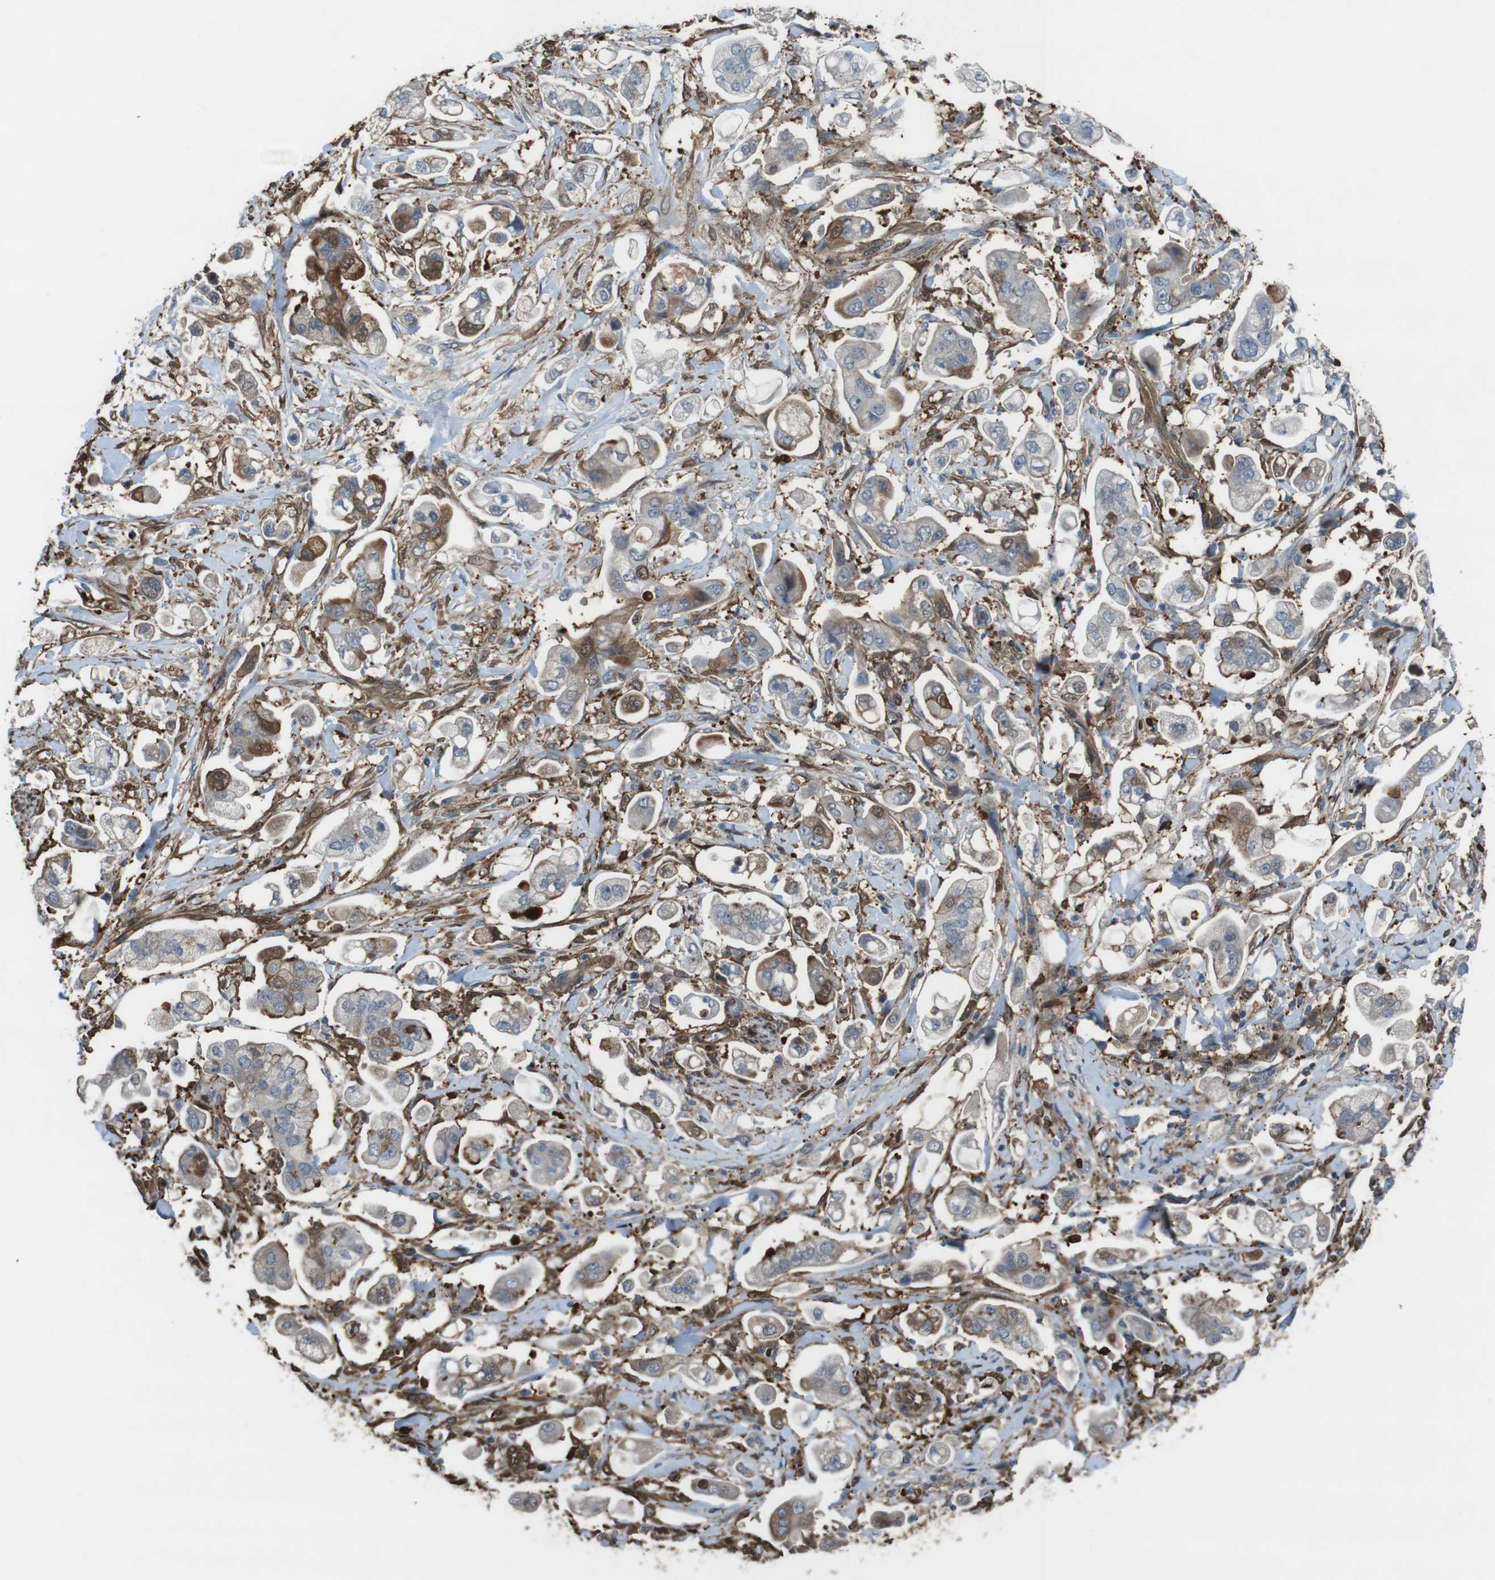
{"staining": {"intensity": "moderate", "quantity": "<25%", "location": "cytoplasmic/membranous"}, "tissue": "stomach cancer", "cell_type": "Tumor cells", "image_type": "cancer", "snomed": [{"axis": "morphology", "description": "Adenocarcinoma, NOS"}, {"axis": "topography", "description": "Stomach"}], "caption": "Stomach cancer (adenocarcinoma) stained for a protein reveals moderate cytoplasmic/membranous positivity in tumor cells.", "gene": "ARHGDIA", "patient": {"sex": "male", "age": 62}}